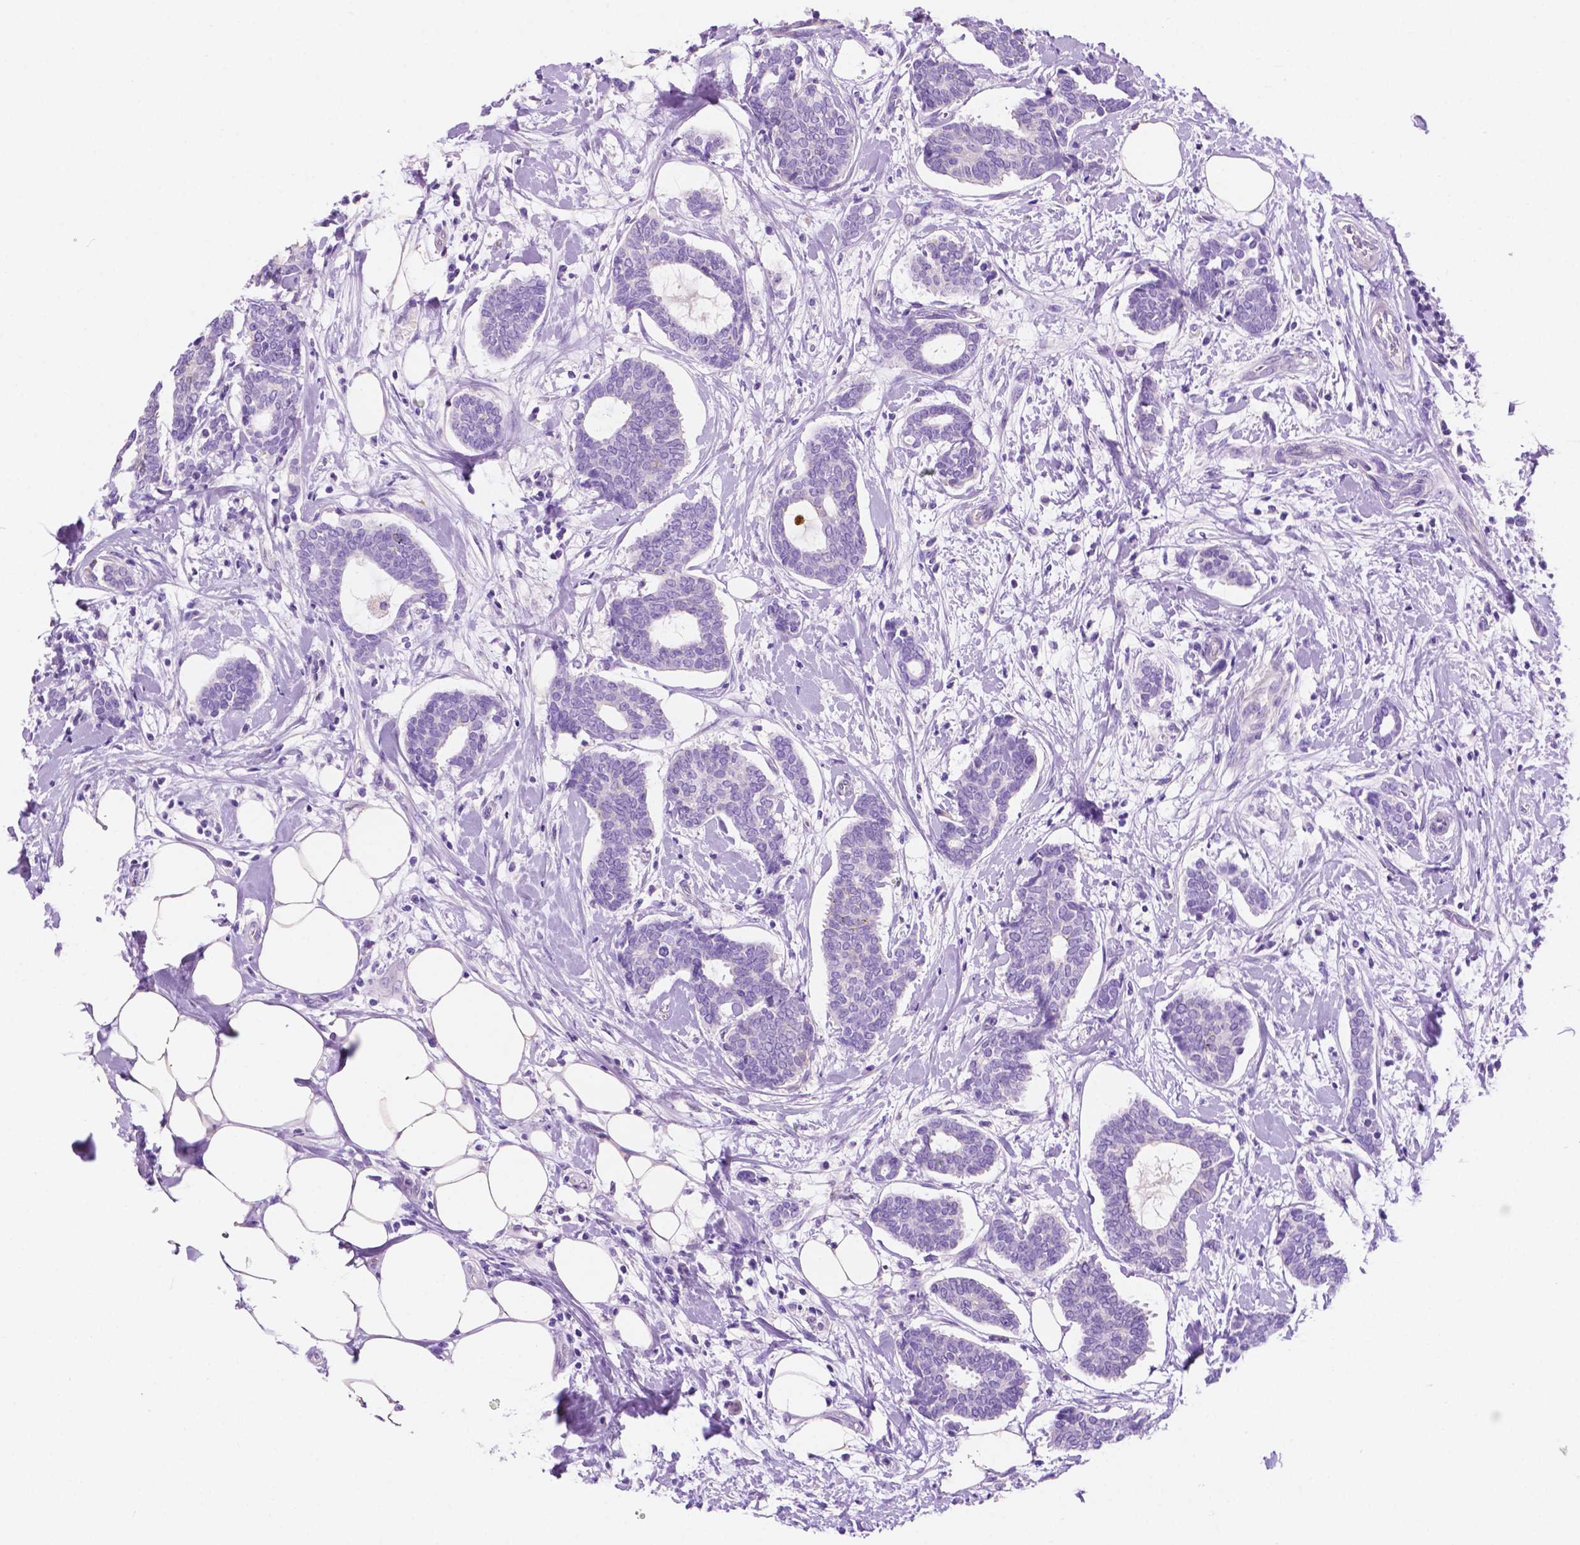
{"staining": {"intensity": "negative", "quantity": "none", "location": "none"}, "tissue": "breast cancer", "cell_type": "Tumor cells", "image_type": "cancer", "snomed": [{"axis": "morphology", "description": "Intraductal carcinoma, in situ"}, {"axis": "morphology", "description": "Duct carcinoma"}, {"axis": "morphology", "description": "Lobular carcinoma, in situ"}, {"axis": "topography", "description": "Breast"}], "caption": "There is no significant staining in tumor cells of breast cancer. (DAB (3,3'-diaminobenzidine) immunohistochemistry (IHC) with hematoxylin counter stain).", "gene": "IGFN1", "patient": {"sex": "female", "age": 44}}